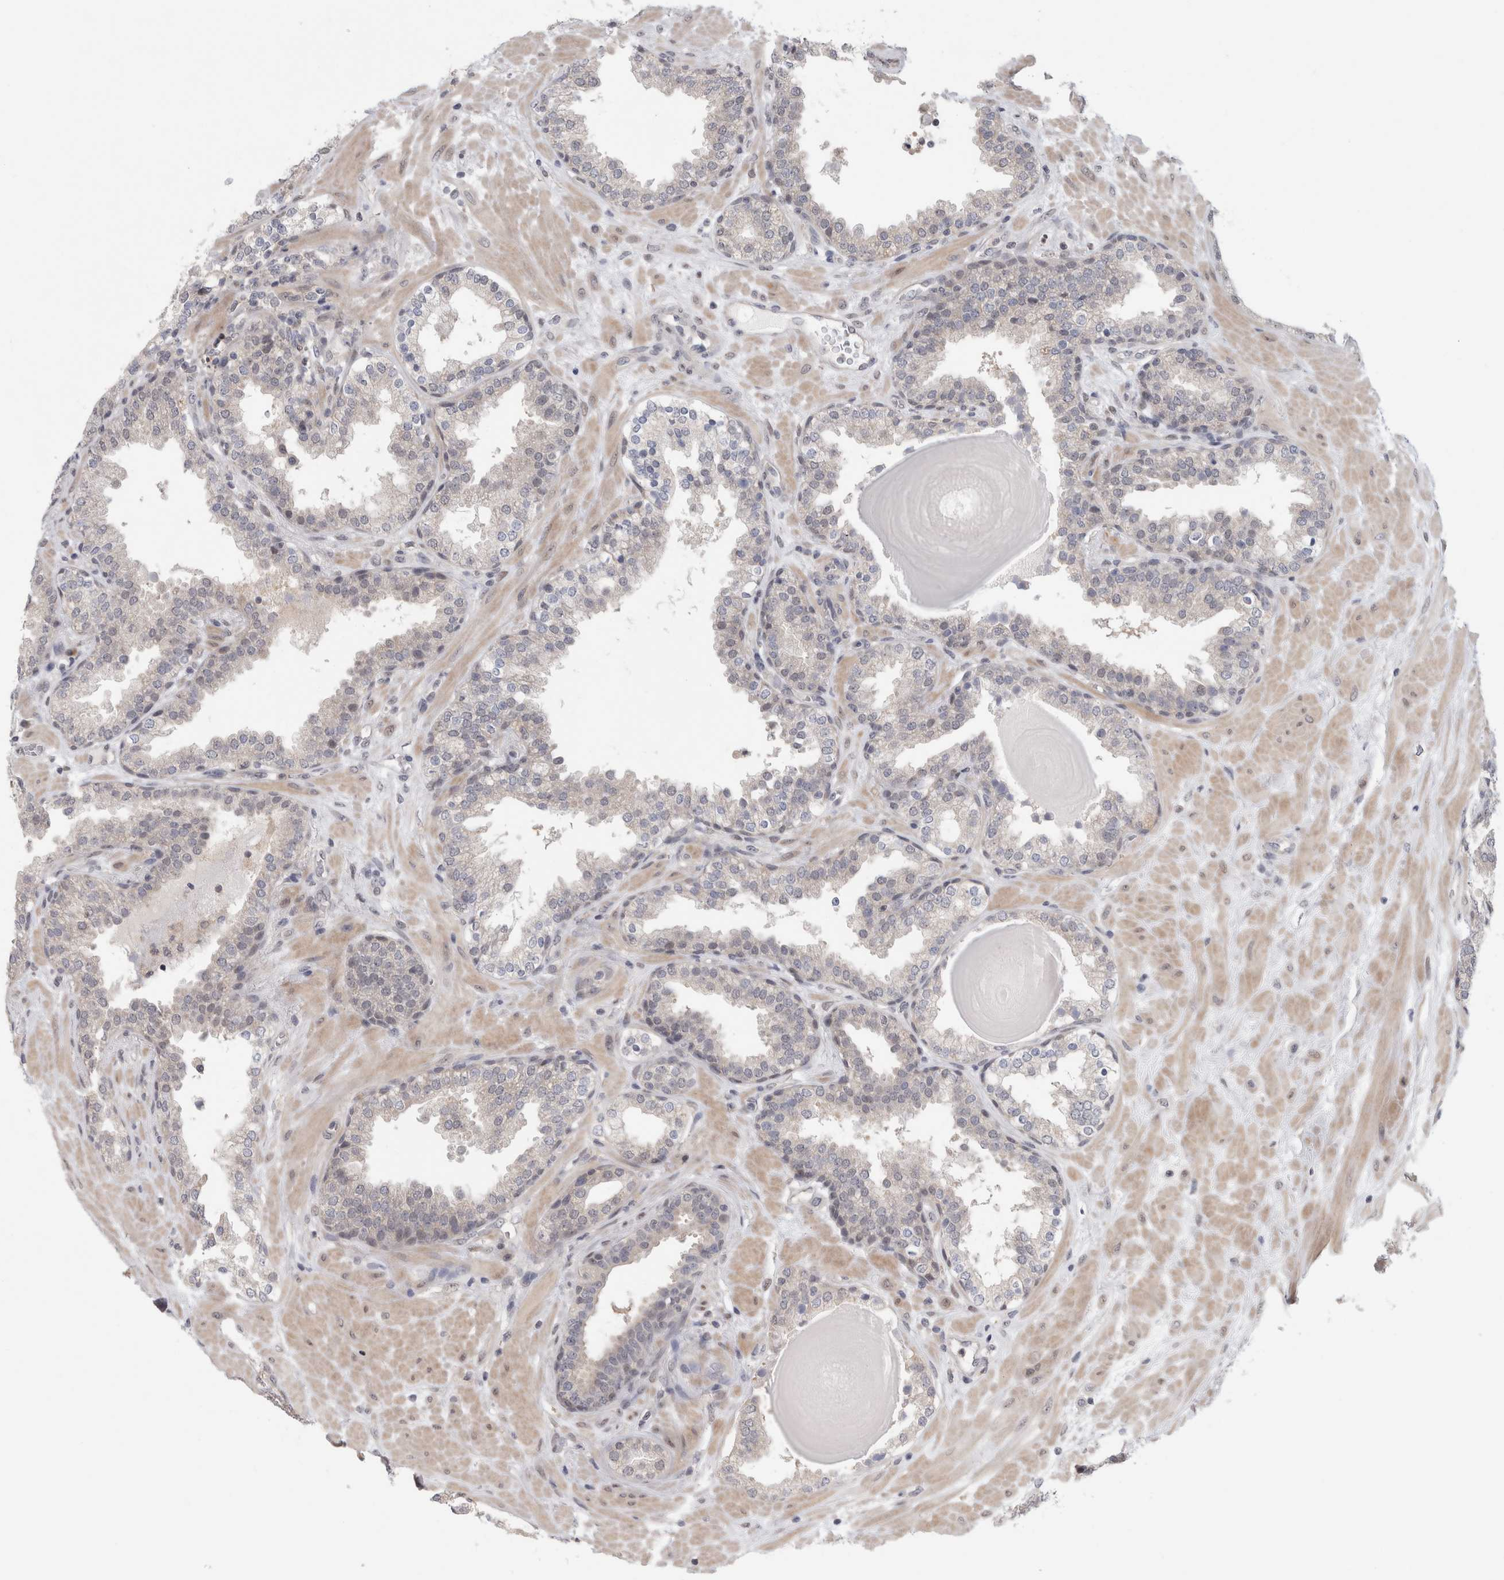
{"staining": {"intensity": "negative", "quantity": "none", "location": "none"}, "tissue": "prostate", "cell_type": "Glandular cells", "image_type": "normal", "snomed": [{"axis": "morphology", "description": "Normal tissue, NOS"}, {"axis": "topography", "description": "Prostate"}], "caption": "IHC image of benign prostate: human prostate stained with DAB (3,3'-diaminobenzidine) shows no significant protein positivity in glandular cells.", "gene": "PIGP", "patient": {"sex": "male", "age": 51}}